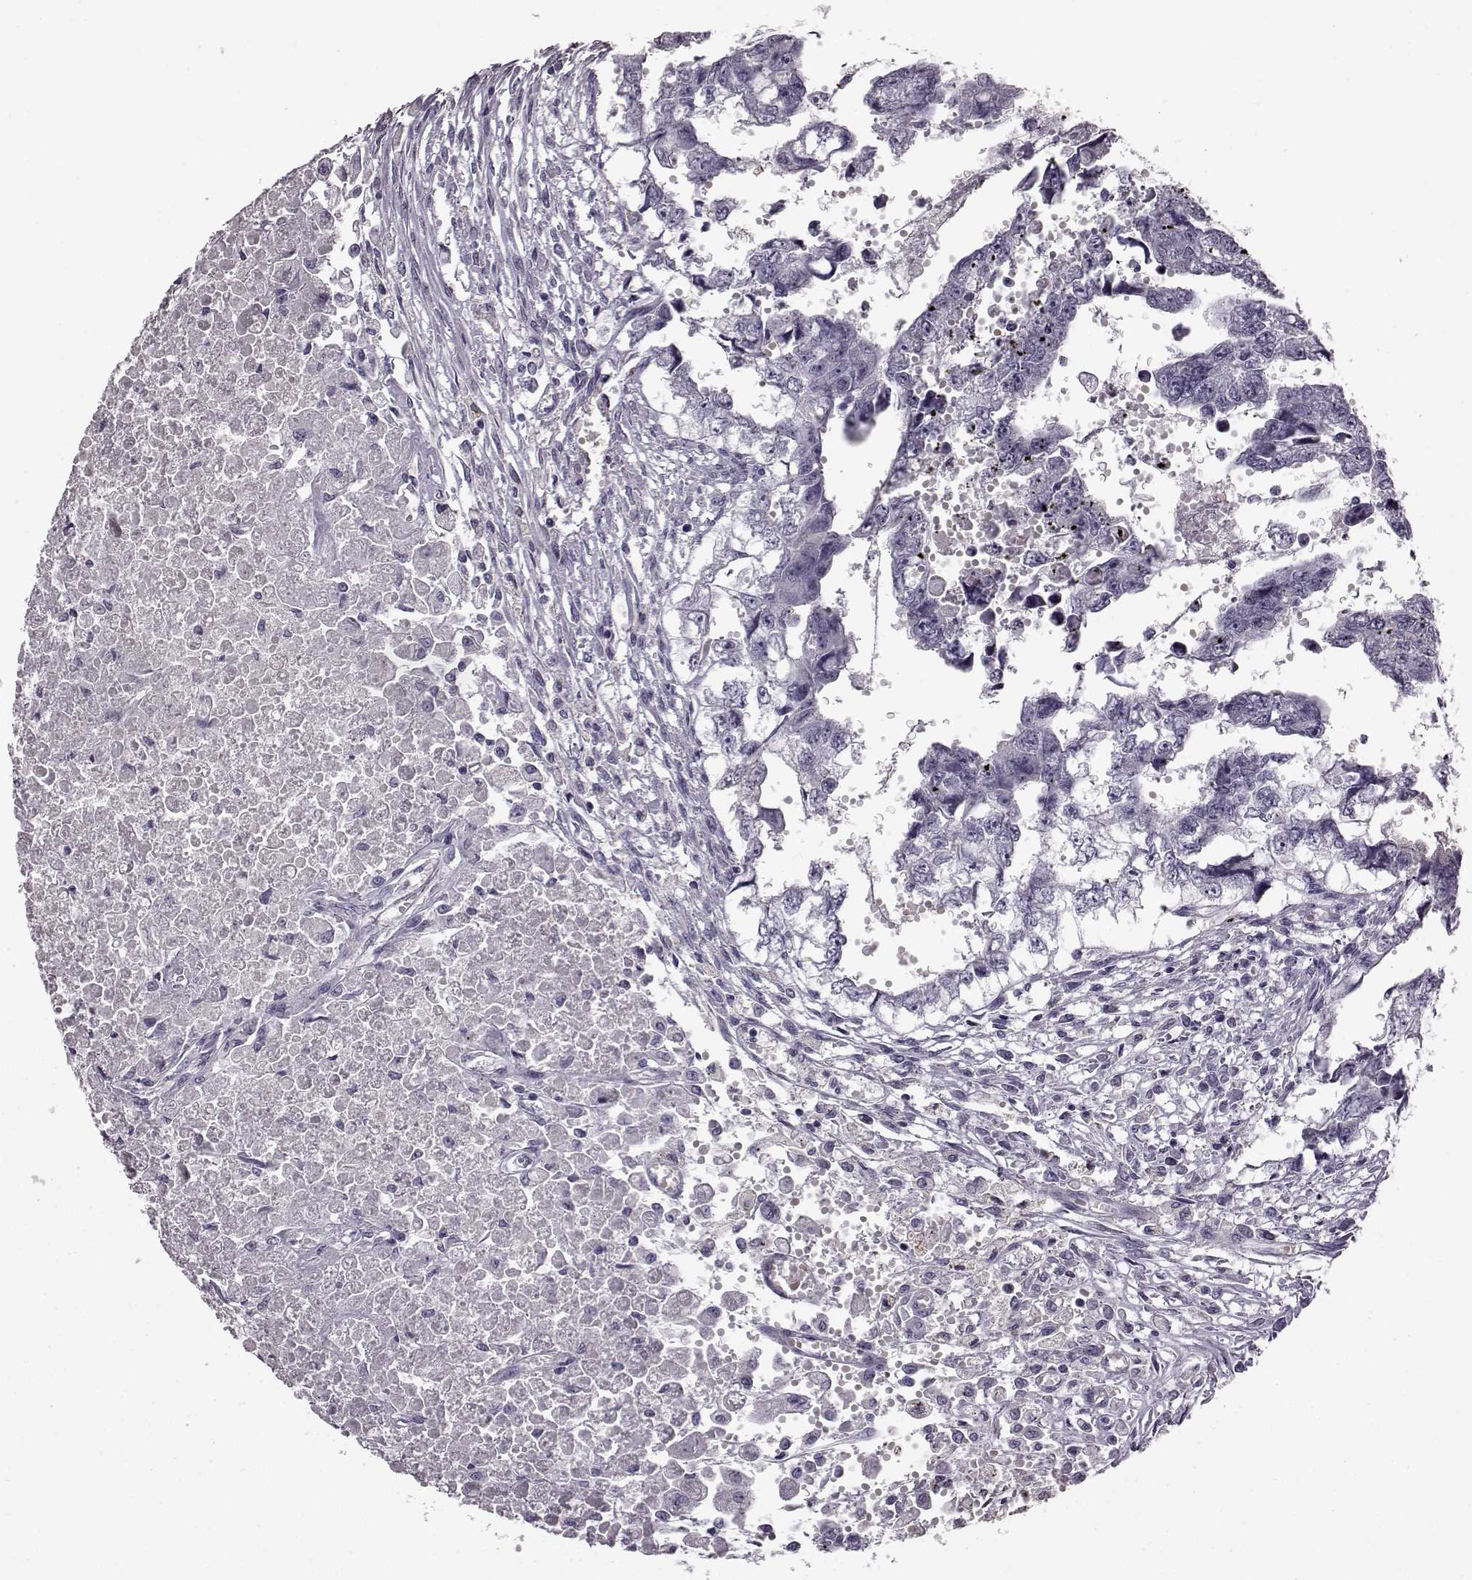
{"staining": {"intensity": "negative", "quantity": "none", "location": "none"}, "tissue": "testis cancer", "cell_type": "Tumor cells", "image_type": "cancer", "snomed": [{"axis": "morphology", "description": "Carcinoma, Embryonal, NOS"}, {"axis": "morphology", "description": "Teratoma, malignant, NOS"}, {"axis": "topography", "description": "Testis"}], "caption": "Testis cancer (teratoma (malignant)) stained for a protein using immunohistochemistry demonstrates no positivity tumor cells.", "gene": "ODAD4", "patient": {"sex": "male", "age": 44}}